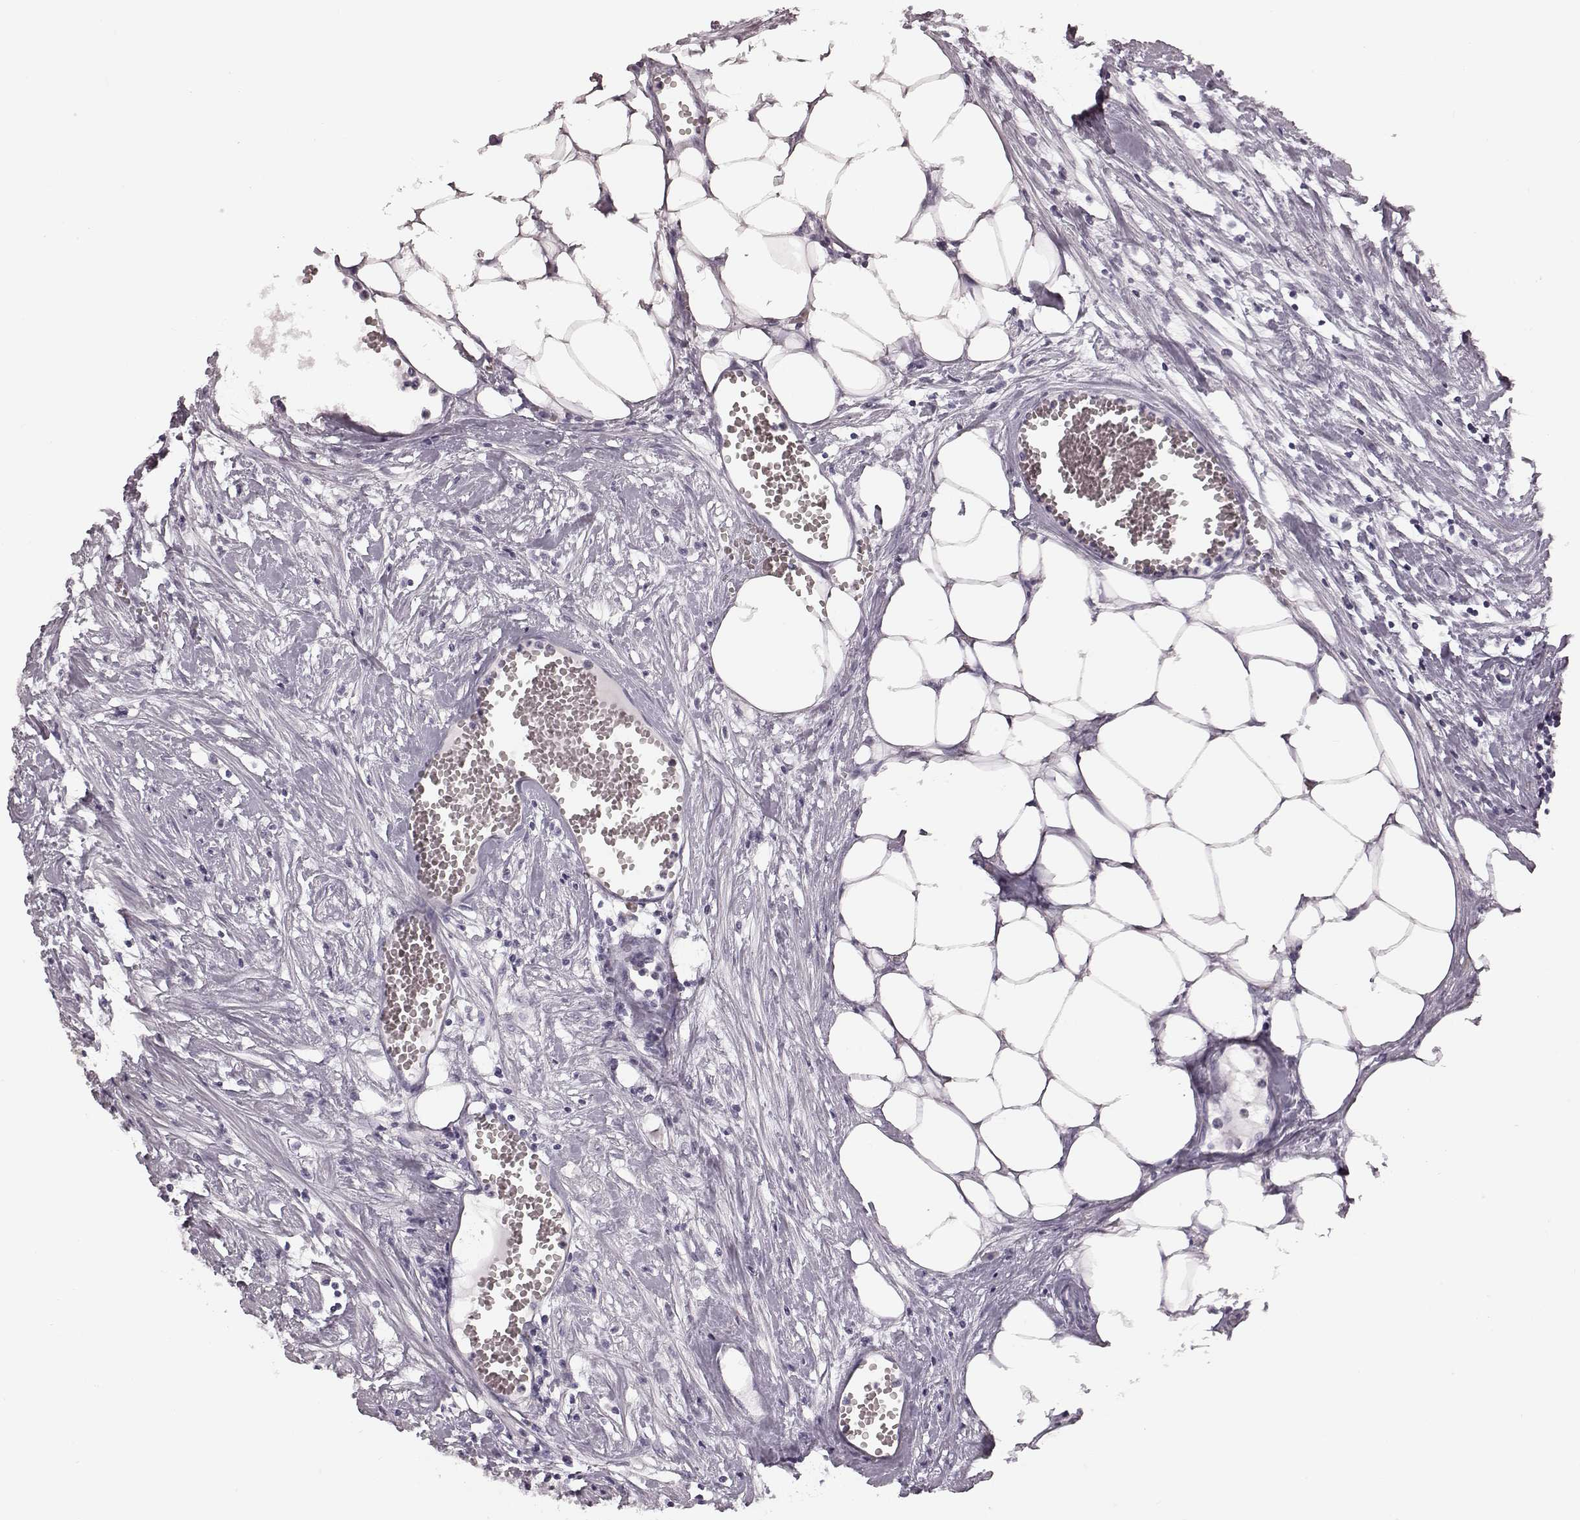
{"staining": {"intensity": "negative", "quantity": "none", "location": "none"}, "tissue": "carcinoid", "cell_type": "Tumor cells", "image_type": "cancer", "snomed": [{"axis": "morphology", "description": "Carcinoid, malignant, NOS"}, {"axis": "topography", "description": "Colon"}], "caption": "The histopathology image reveals no staining of tumor cells in carcinoid. Brightfield microscopy of immunohistochemistry stained with DAB (3,3'-diaminobenzidine) (brown) and hematoxylin (blue), captured at high magnification.", "gene": "ZNF433", "patient": {"sex": "male", "age": 81}}